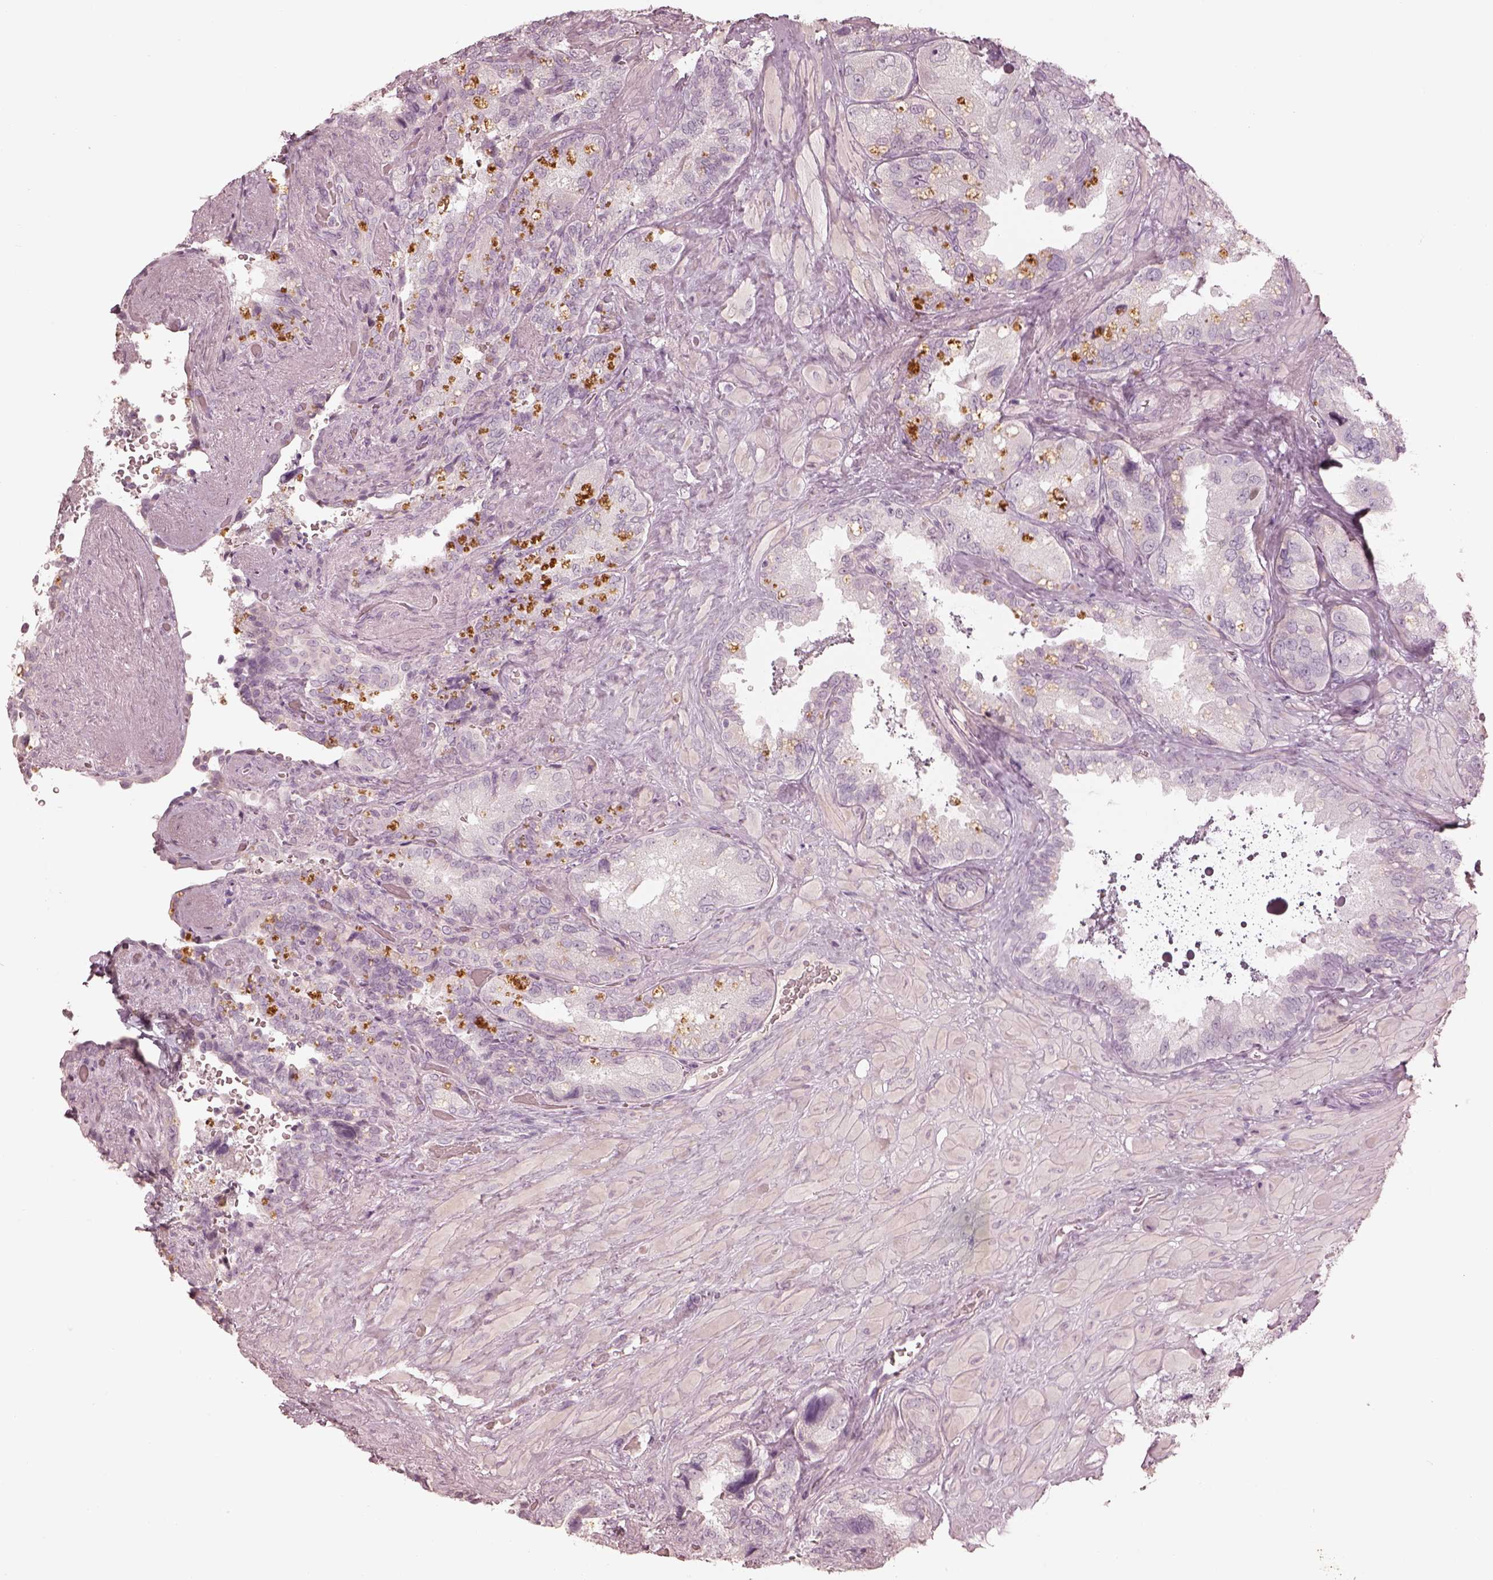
{"staining": {"intensity": "negative", "quantity": "none", "location": "none"}, "tissue": "seminal vesicle", "cell_type": "Glandular cells", "image_type": "normal", "snomed": [{"axis": "morphology", "description": "Normal tissue, NOS"}, {"axis": "topography", "description": "Seminal veicle"}], "caption": "DAB (3,3'-diaminobenzidine) immunohistochemical staining of unremarkable seminal vesicle shows no significant positivity in glandular cells.", "gene": "SPATA6L", "patient": {"sex": "male", "age": 69}}